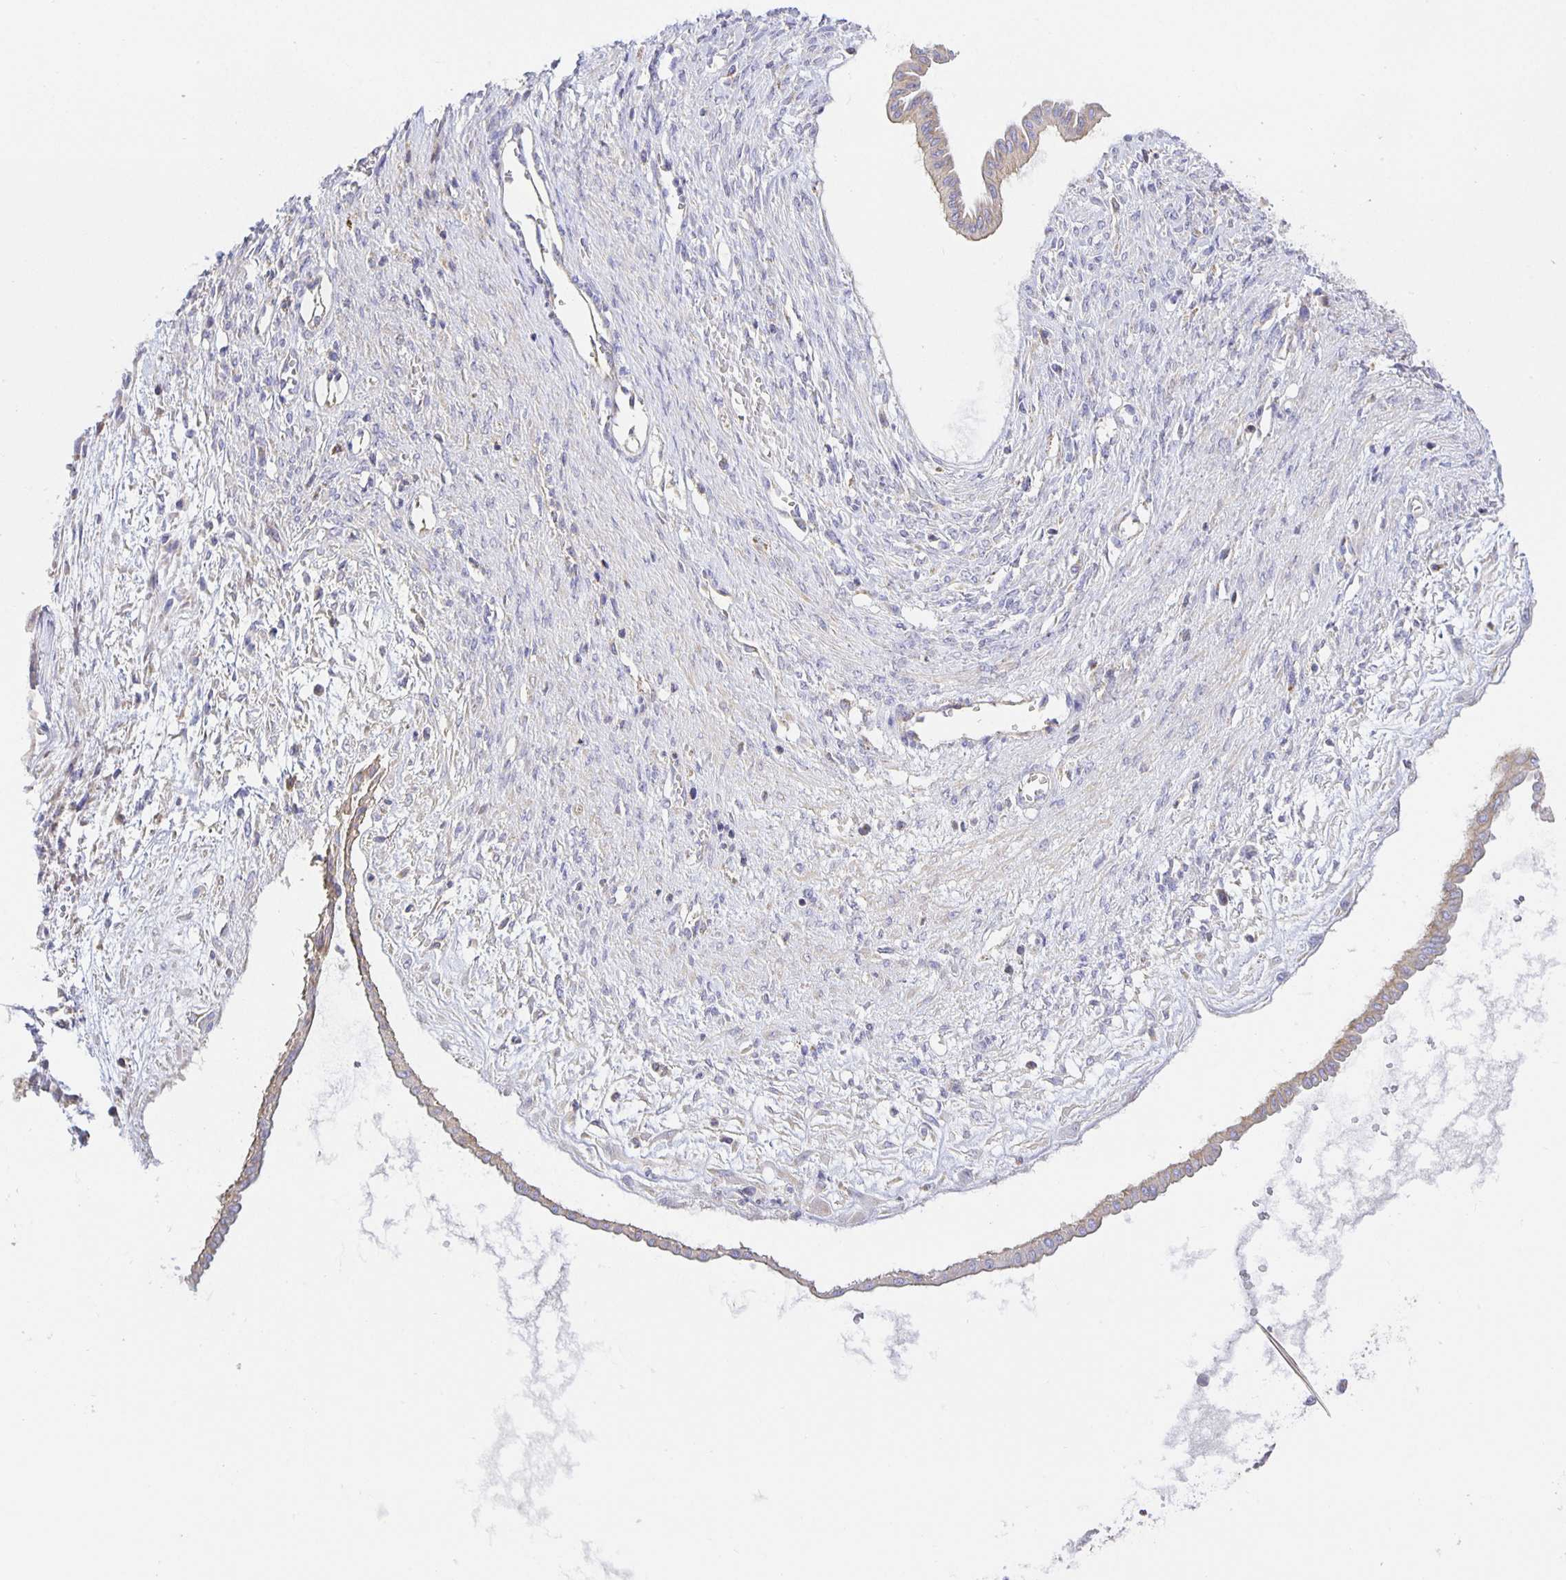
{"staining": {"intensity": "weak", "quantity": "<25%", "location": "cytoplasmic/membranous"}, "tissue": "ovarian cancer", "cell_type": "Tumor cells", "image_type": "cancer", "snomed": [{"axis": "morphology", "description": "Cystadenocarcinoma, mucinous, NOS"}, {"axis": "topography", "description": "Ovary"}], "caption": "The photomicrograph displays no staining of tumor cells in ovarian cancer. (DAB immunohistochemistry with hematoxylin counter stain).", "gene": "FLRT3", "patient": {"sex": "female", "age": 73}}